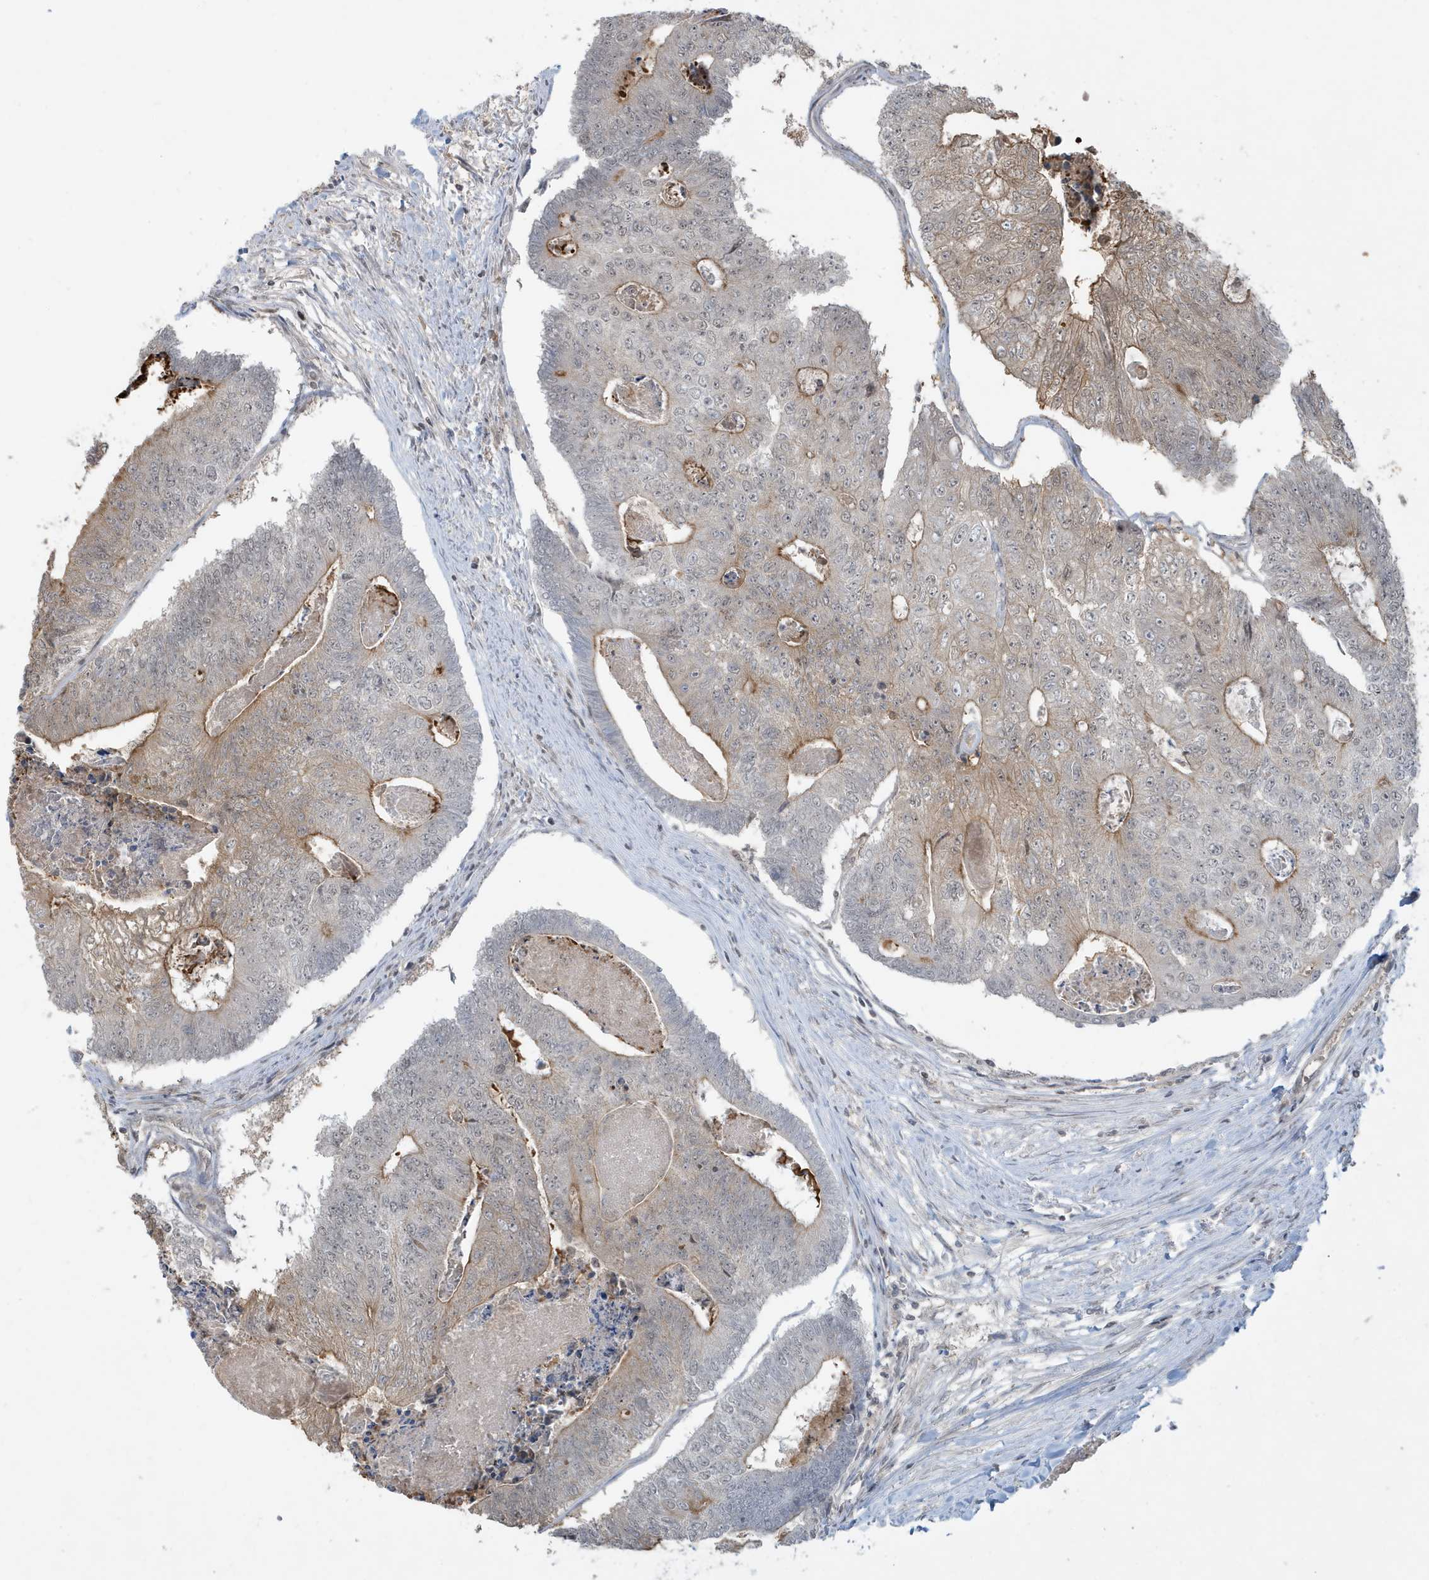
{"staining": {"intensity": "moderate", "quantity": "<25%", "location": "cytoplasmic/membranous"}, "tissue": "colorectal cancer", "cell_type": "Tumor cells", "image_type": "cancer", "snomed": [{"axis": "morphology", "description": "Adenocarcinoma, NOS"}, {"axis": "topography", "description": "Colon"}], "caption": "Colorectal adenocarcinoma was stained to show a protein in brown. There is low levels of moderate cytoplasmic/membranous staining in approximately <25% of tumor cells.", "gene": "PRRT3", "patient": {"sex": "female", "age": 67}}